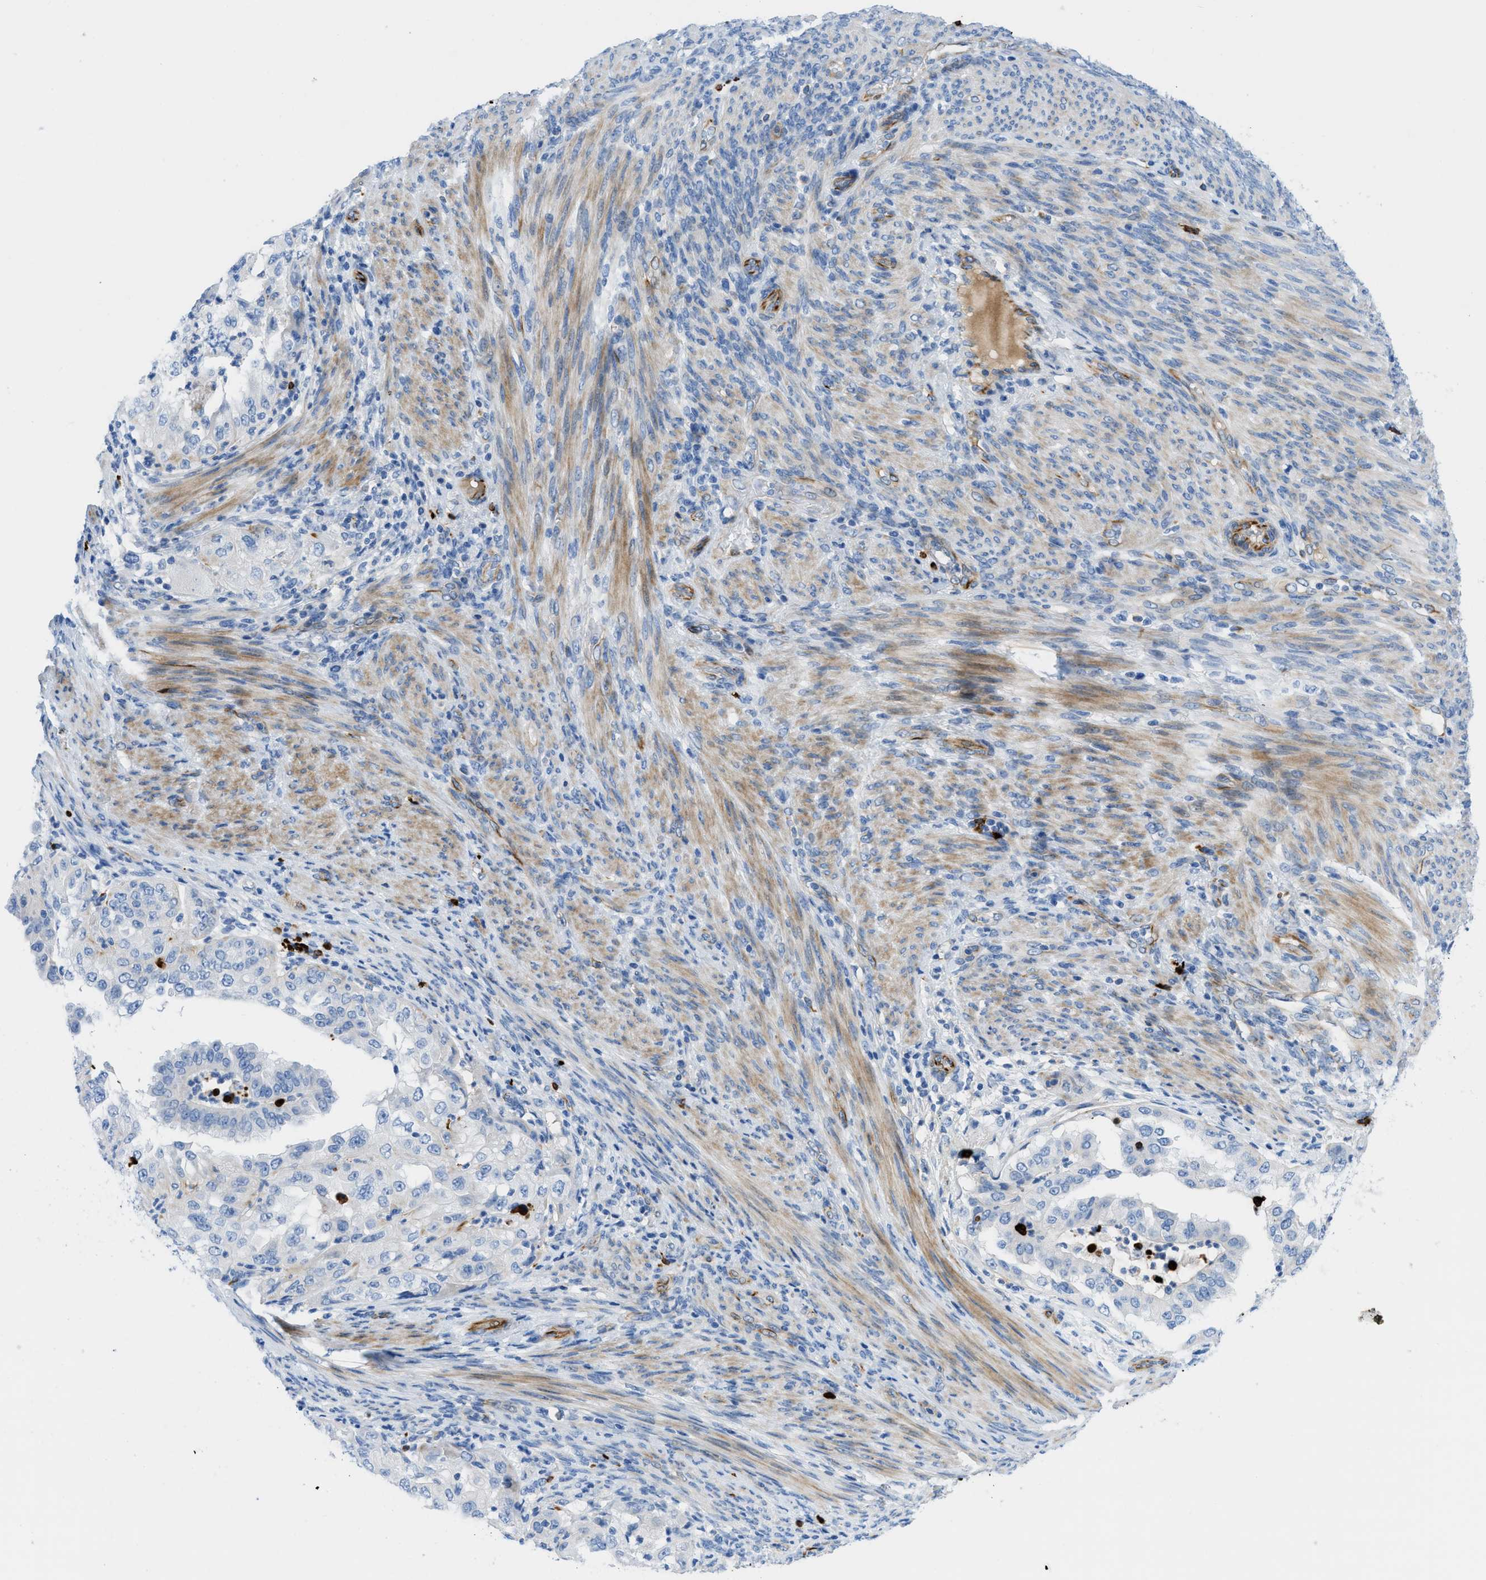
{"staining": {"intensity": "negative", "quantity": "none", "location": "none"}, "tissue": "endometrial cancer", "cell_type": "Tumor cells", "image_type": "cancer", "snomed": [{"axis": "morphology", "description": "Adenocarcinoma, NOS"}, {"axis": "topography", "description": "Endometrium"}], "caption": "An image of human endometrial cancer is negative for staining in tumor cells.", "gene": "XCR1", "patient": {"sex": "female", "age": 85}}